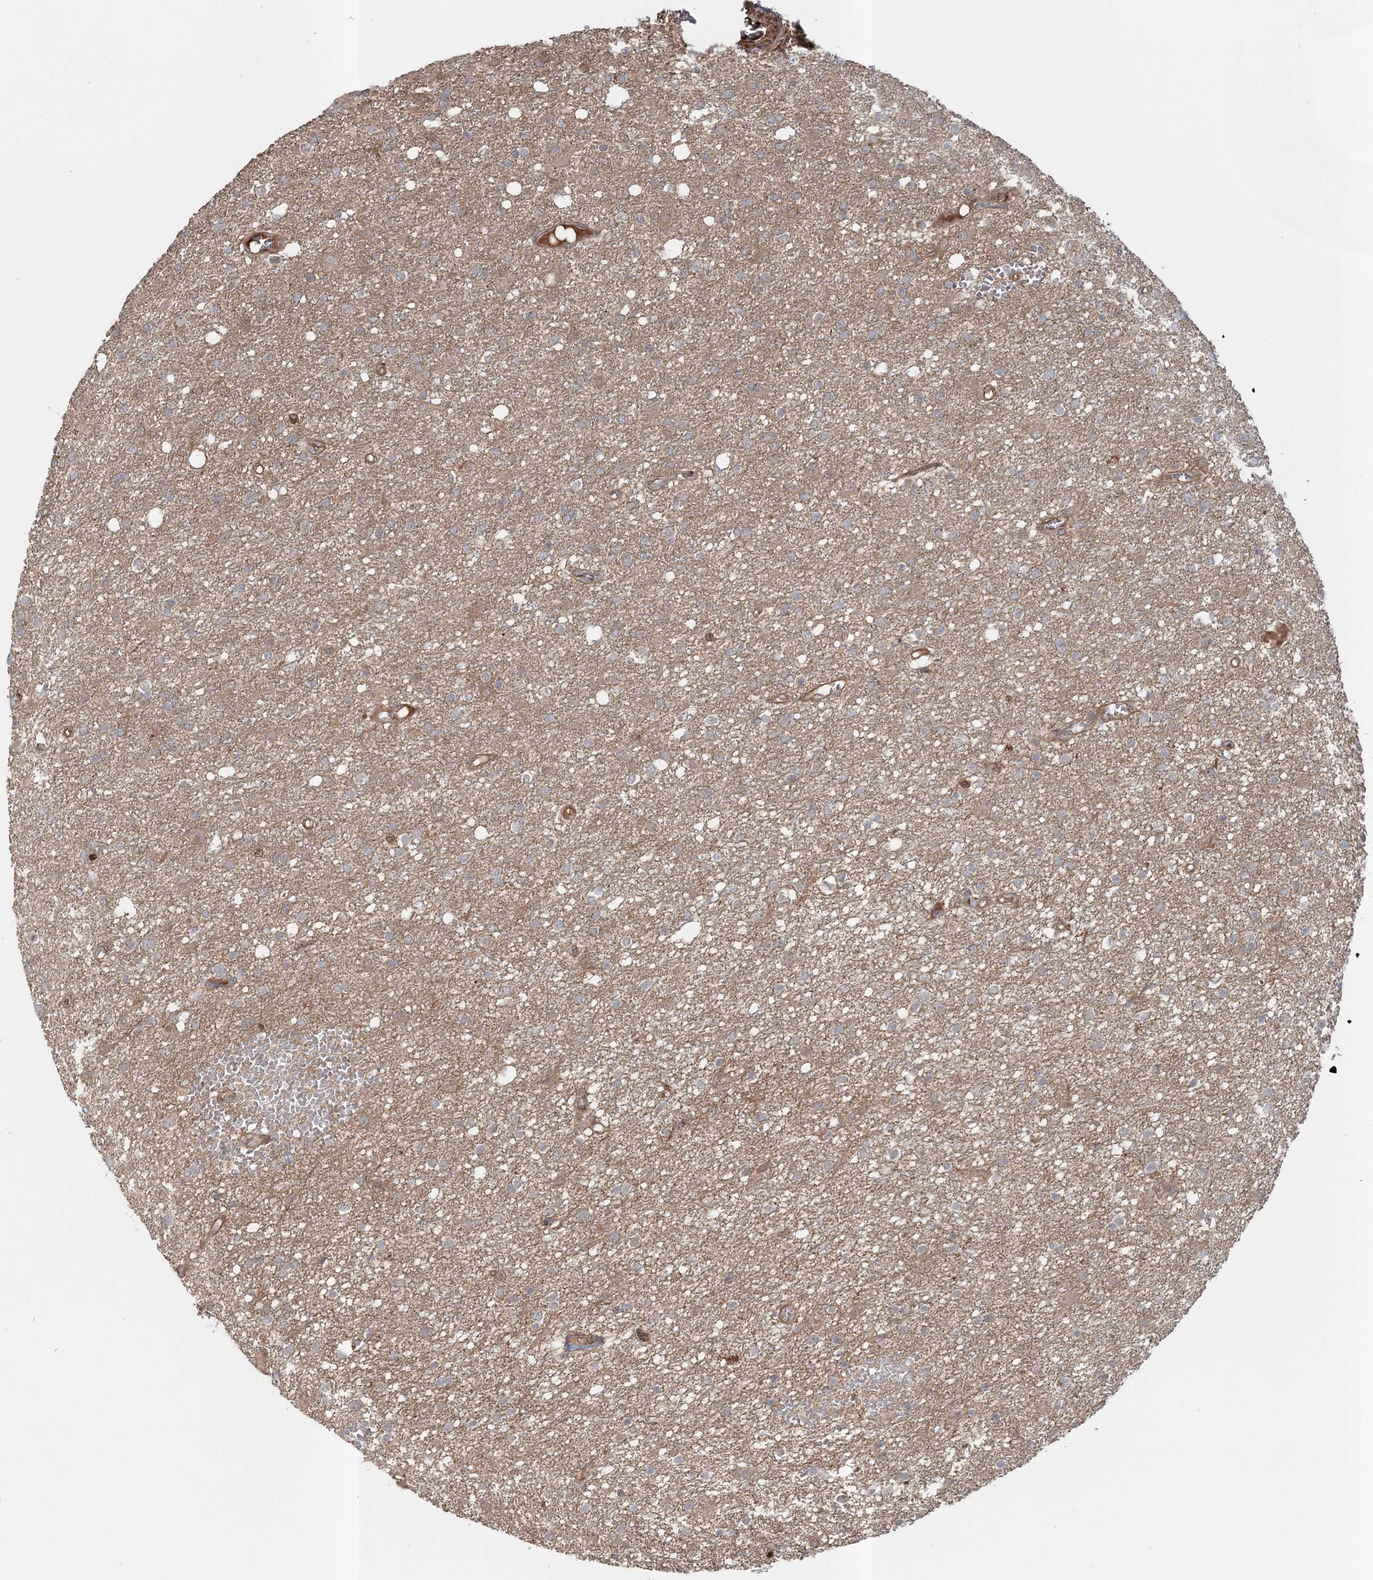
{"staining": {"intensity": "weak", "quantity": ">75%", "location": "cytoplasmic/membranous"}, "tissue": "glioma", "cell_type": "Tumor cells", "image_type": "cancer", "snomed": [{"axis": "morphology", "description": "Glioma, malignant, High grade"}, {"axis": "topography", "description": "Brain"}], "caption": "Malignant high-grade glioma tissue displays weak cytoplasmic/membranous staining in about >75% of tumor cells (Brightfield microscopy of DAB IHC at high magnification).", "gene": "MOCS2", "patient": {"sex": "female", "age": 59}}